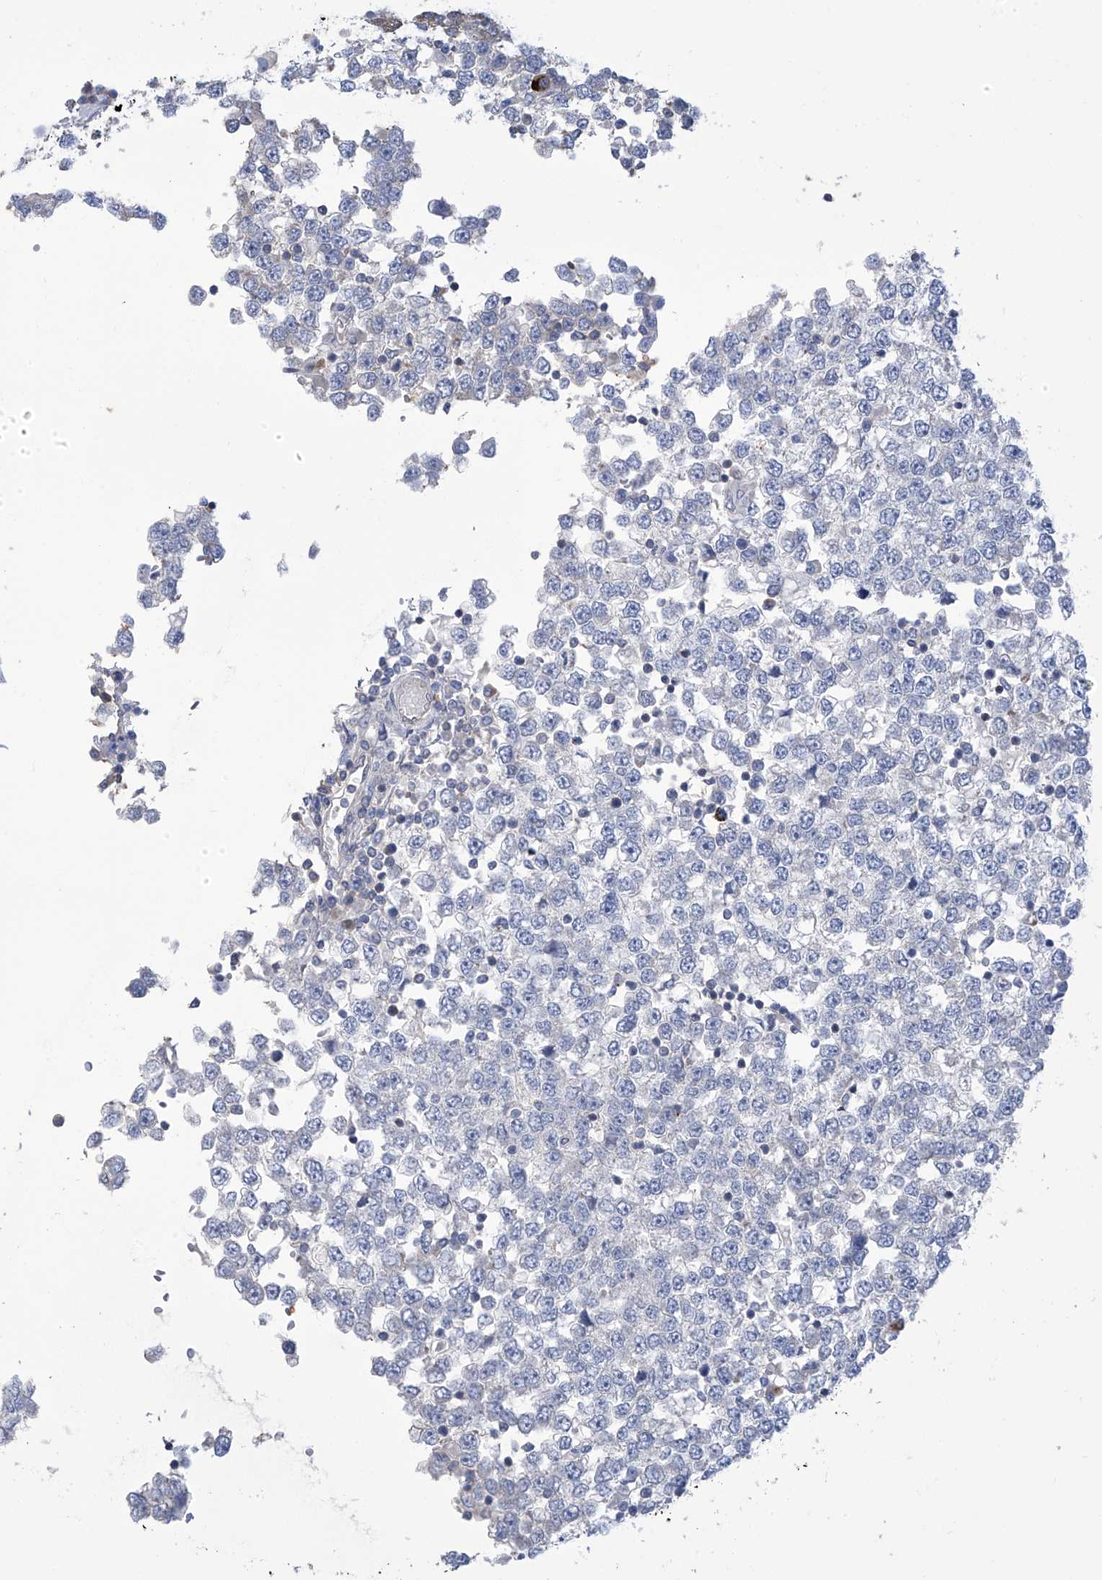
{"staining": {"intensity": "negative", "quantity": "none", "location": "none"}, "tissue": "testis cancer", "cell_type": "Tumor cells", "image_type": "cancer", "snomed": [{"axis": "morphology", "description": "Seminoma, NOS"}, {"axis": "topography", "description": "Testis"}], "caption": "Immunohistochemistry (IHC) histopathology image of human seminoma (testis) stained for a protein (brown), which displays no positivity in tumor cells.", "gene": "IBA57", "patient": {"sex": "male", "age": 65}}